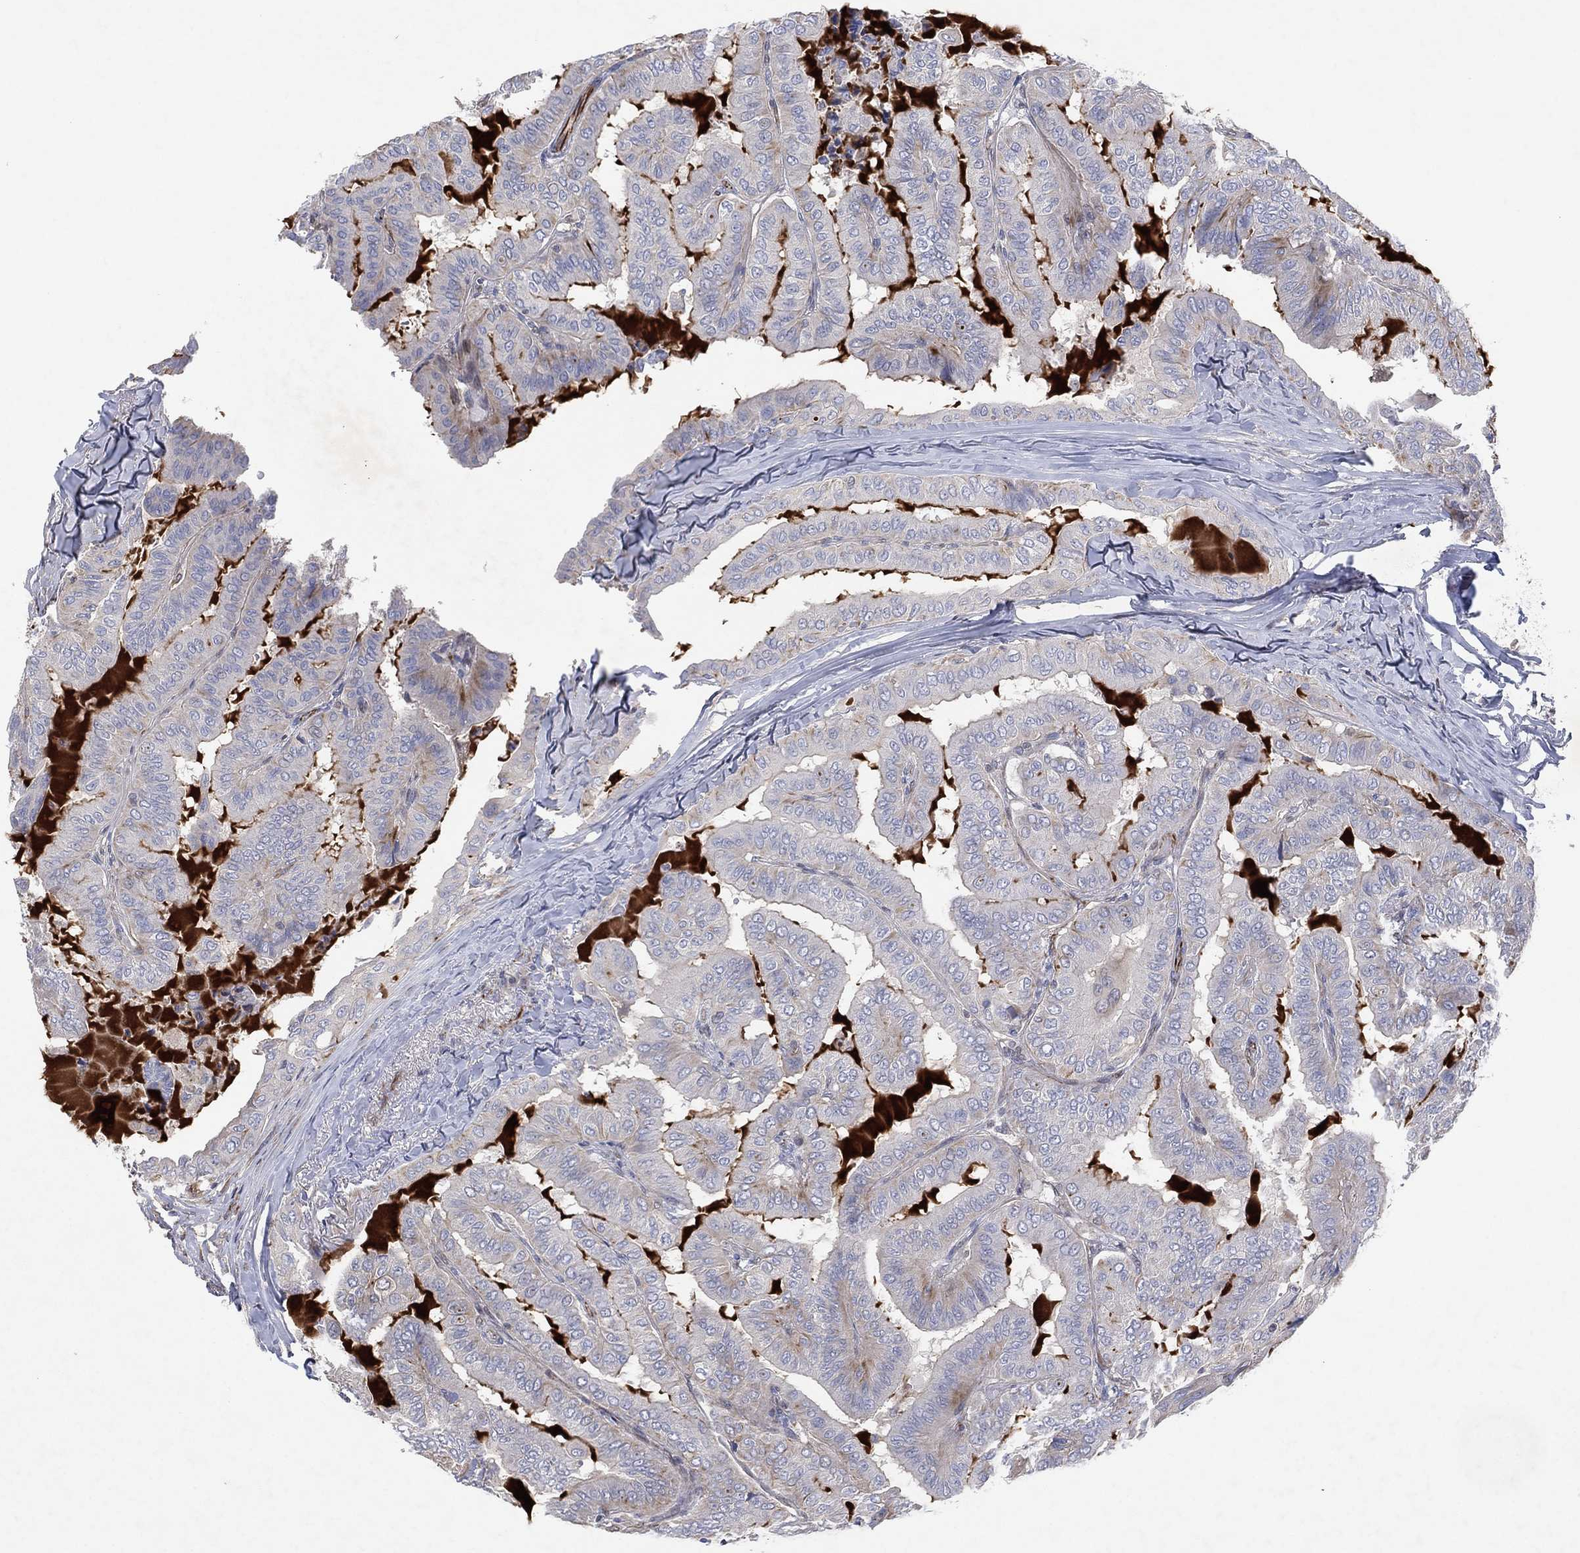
{"staining": {"intensity": "negative", "quantity": "none", "location": "none"}, "tissue": "thyroid cancer", "cell_type": "Tumor cells", "image_type": "cancer", "snomed": [{"axis": "morphology", "description": "Papillary adenocarcinoma, NOS"}, {"axis": "topography", "description": "Thyroid gland"}], "caption": "Tumor cells are negative for brown protein staining in thyroid papillary adenocarcinoma. (Stains: DAB (3,3'-diaminobenzidine) immunohistochemistry (IHC) with hematoxylin counter stain, Microscopy: brightfield microscopy at high magnification).", "gene": "FLI1", "patient": {"sex": "female", "age": 68}}